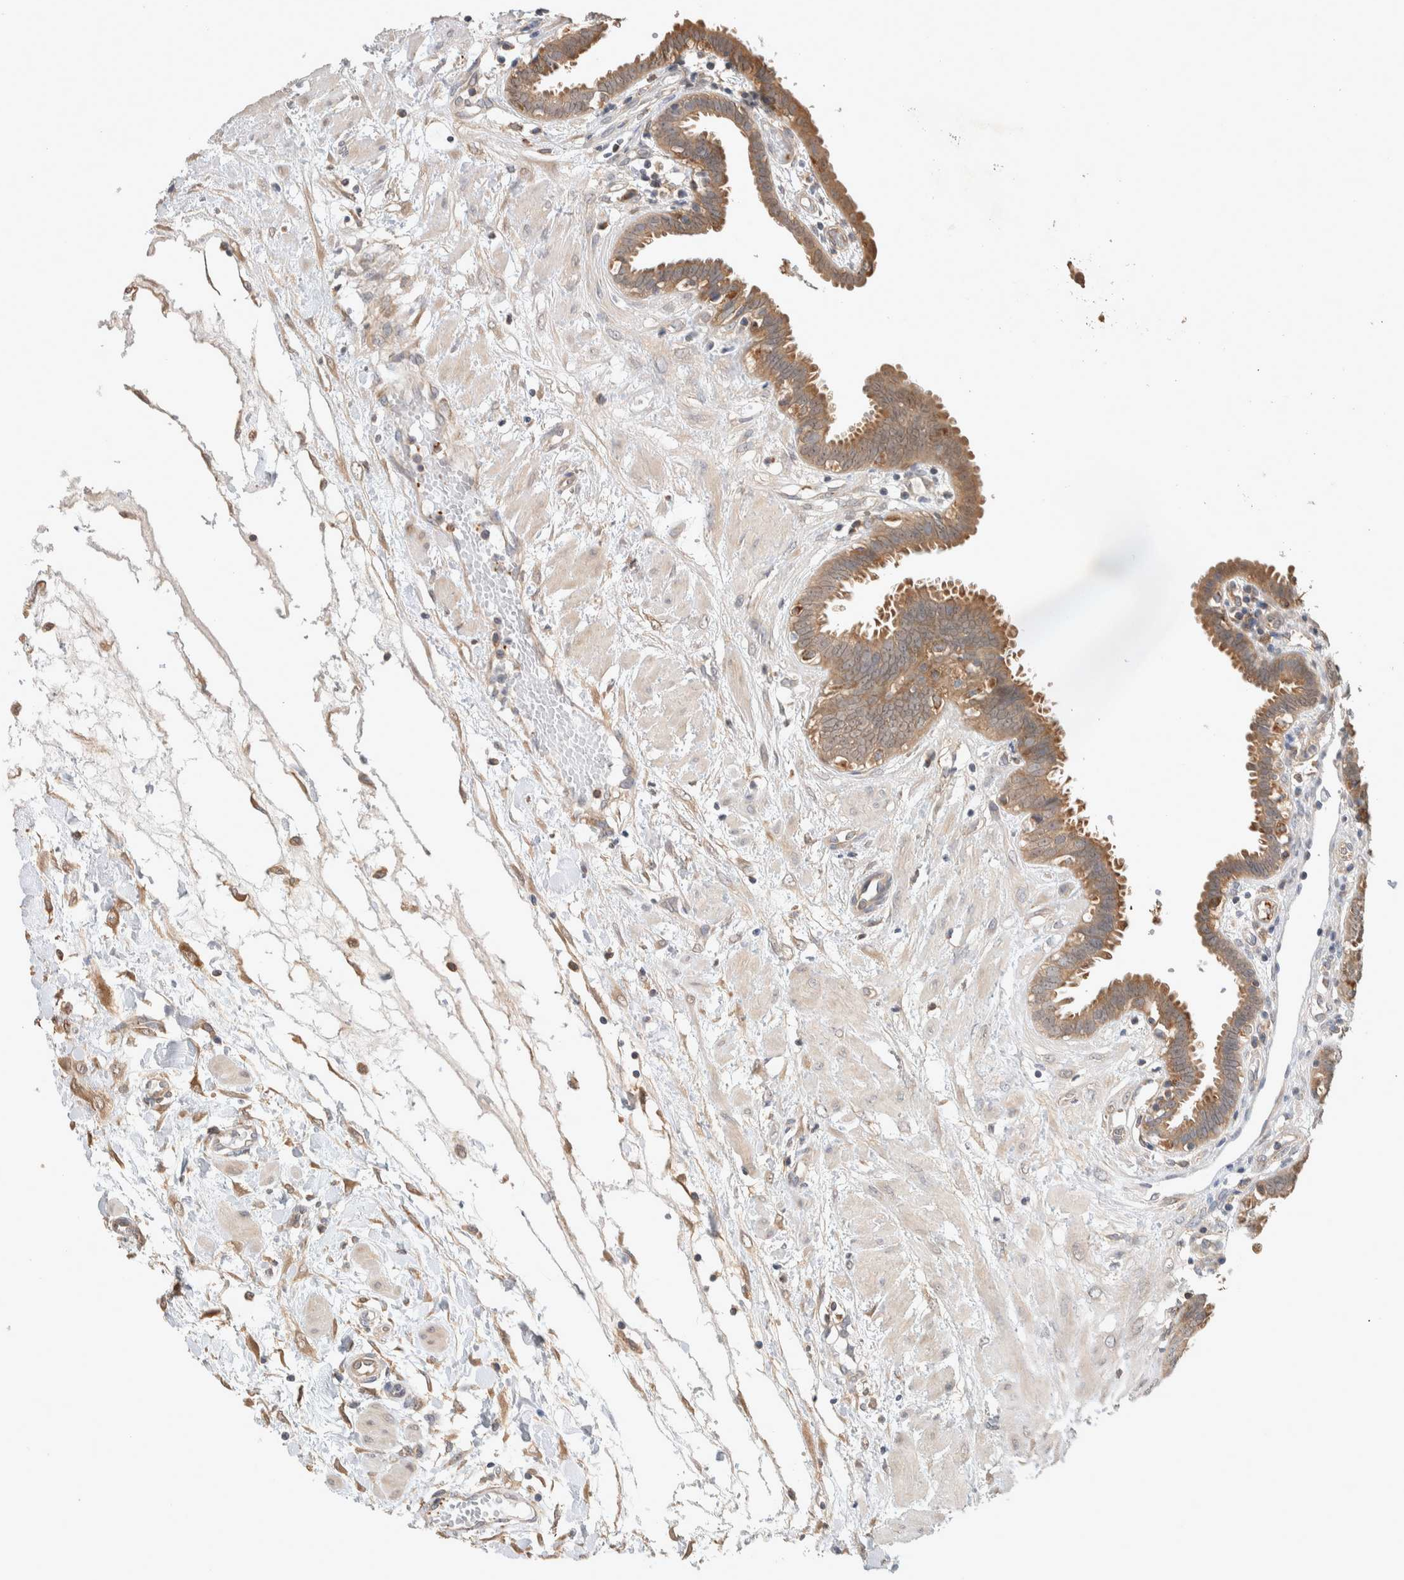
{"staining": {"intensity": "moderate", "quantity": ">75%", "location": "cytoplasmic/membranous"}, "tissue": "fallopian tube", "cell_type": "Glandular cells", "image_type": "normal", "snomed": [{"axis": "morphology", "description": "Normal tissue, NOS"}, {"axis": "topography", "description": "Fallopian tube"}, {"axis": "topography", "description": "Placenta"}], "caption": "Fallopian tube stained for a protein displays moderate cytoplasmic/membranous positivity in glandular cells. Ihc stains the protein in brown and the nuclei are stained blue.", "gene": "DEPTOR", "patient": {"sex": "female", "age": 32}}